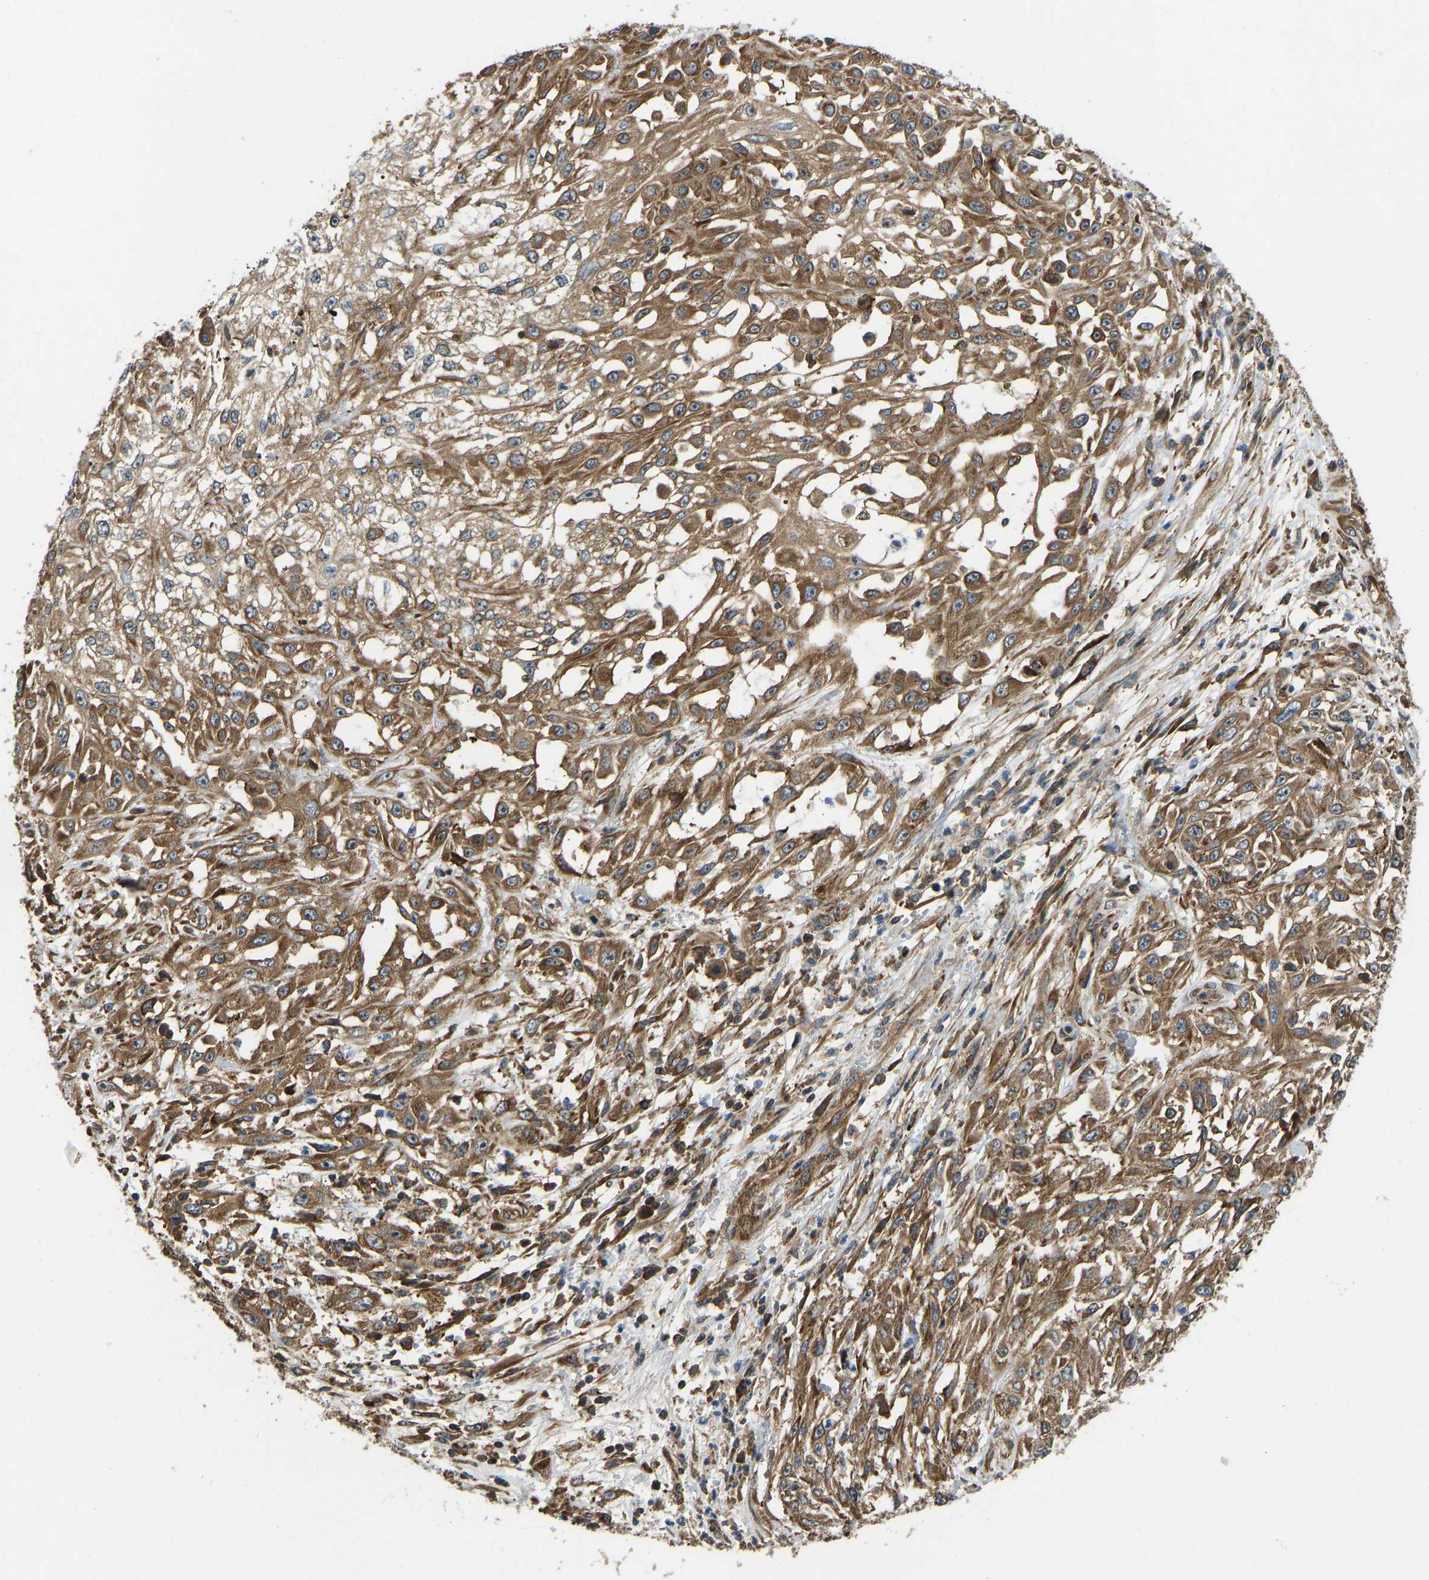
{"staining": {"intensity": "moderate", "quantity": ">75%", "location": "cytoplasmic/membranous"}, "tissue": "skin cancer", "cell_type": "Tumor cells", "image_type": "cancer", "snomed": [{"axis": "morphology", "description": "Squamous cell carcinoma, NOS"}, {"axis": "morphology", "description": "Squamous cell carcinoma, metastatic, NOS"}, {"axis": "topography", "description": "Skin"}, {"axis": "topography", "description": "Lymph node"}], "caption": "Protein expression by immunohistochemistry (IHC) displays moderate cytoplasmic/membranous positivity in about >75% of tumor cells in metastatic squamous cell carcinoma (skin). (Stains: DAB (3,3'-diaminobenzidine) in brown, nuclei in blue, Microscopy: brightfield microscopy at high magnification).", "gene": "RASGRF2", "patient": {"sex": "male", "age": 75}}